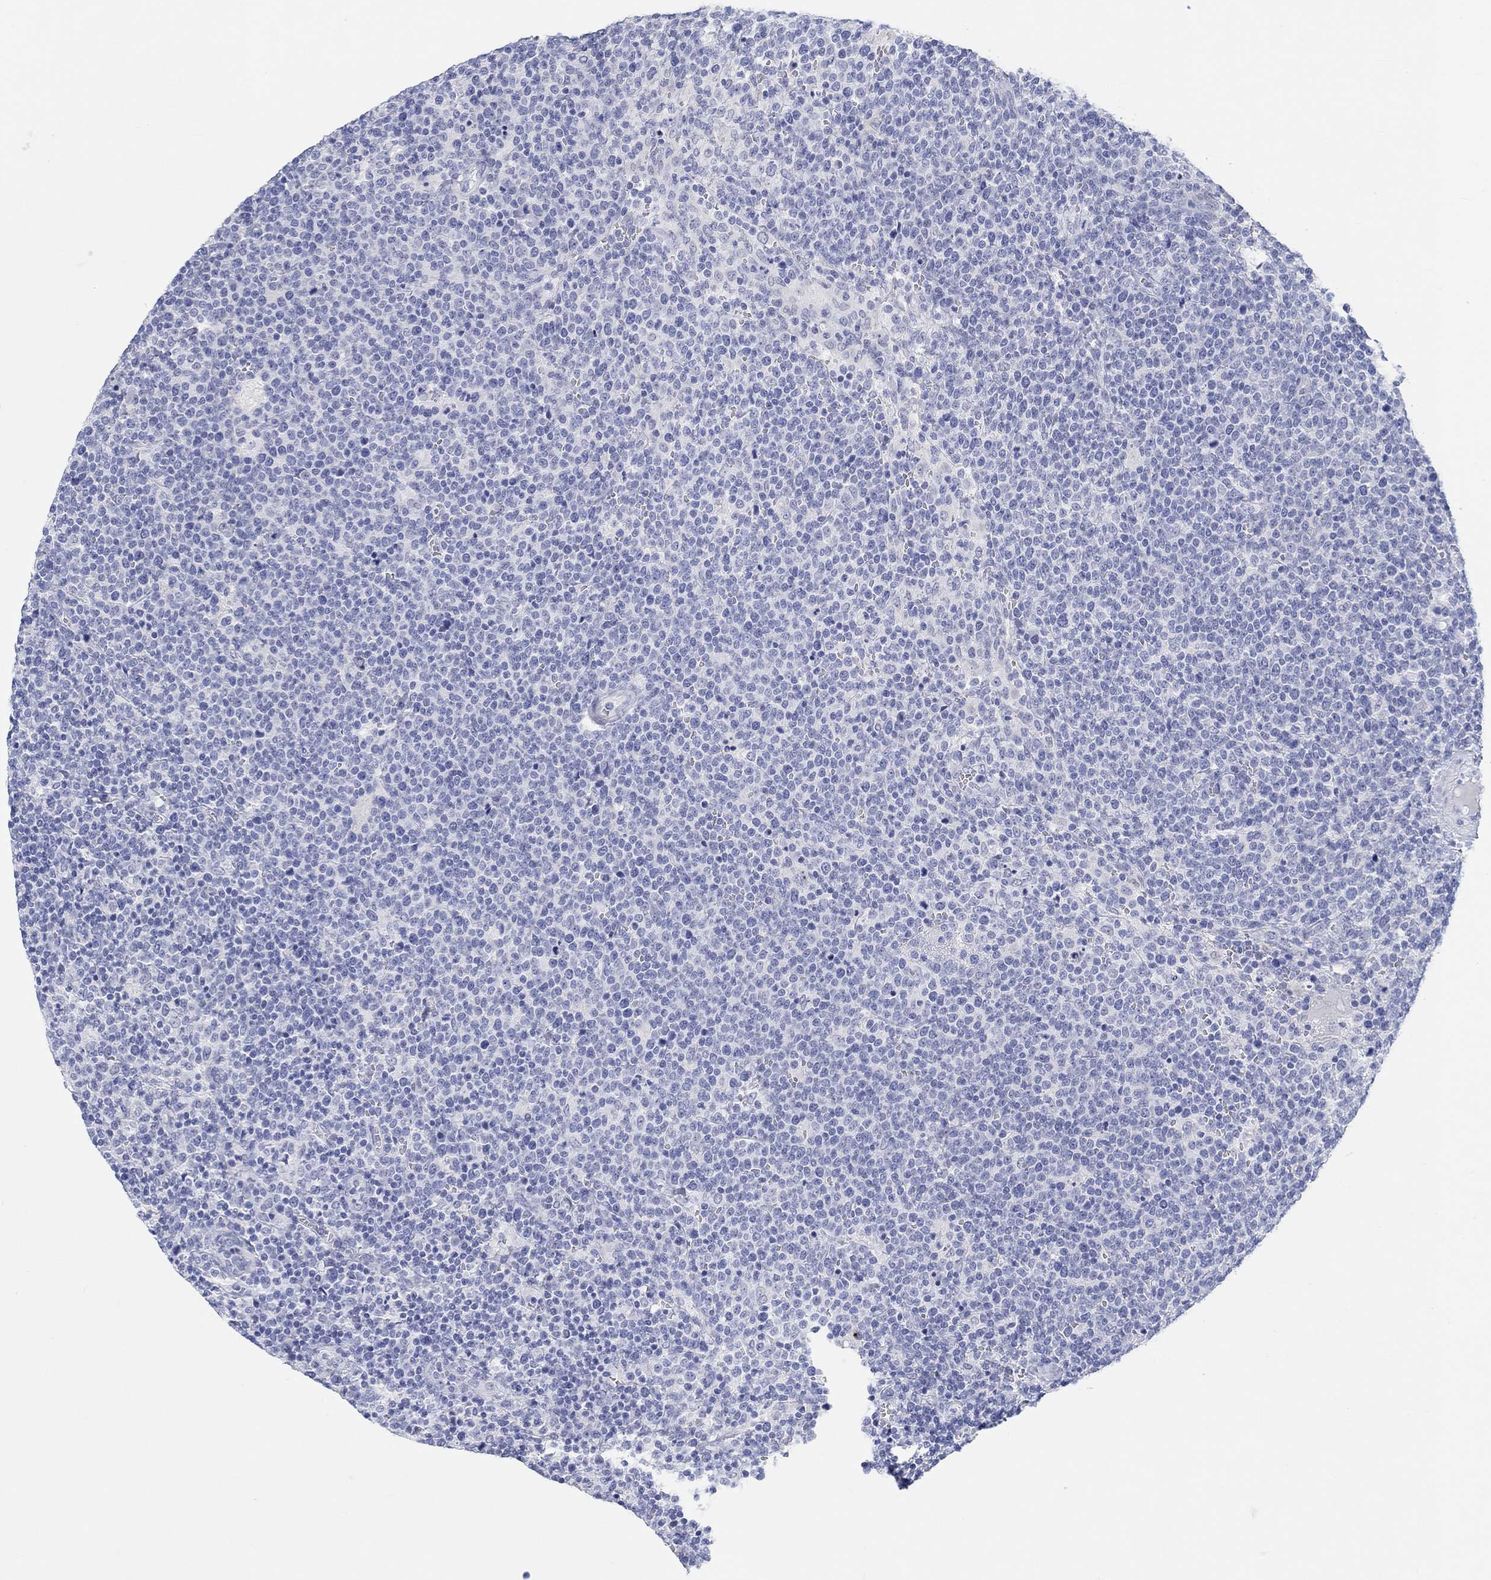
{"staining": {"intensity": "negative", "quantity": "none", "location": "none"}, "tissue": "lymphoma", "cell_type": "Tumor cells", "image_type": "cancer", "snomed": [{"axis": "morphology", "description": "Malignant lymphoma, non-Hodgkin's type, High grade"}, {"axis": "topography", "description": "Lymph node"}], "caption": "DAB immunohistochemical staining of human lymphoma exhibits no significant expression in tumor cells. (DAB (3,3'-diaminobenzidine) IHC with hematoxylin counter stain).", "gene": "GRIA3", "patient": {"sex": "male", "age": 61}}